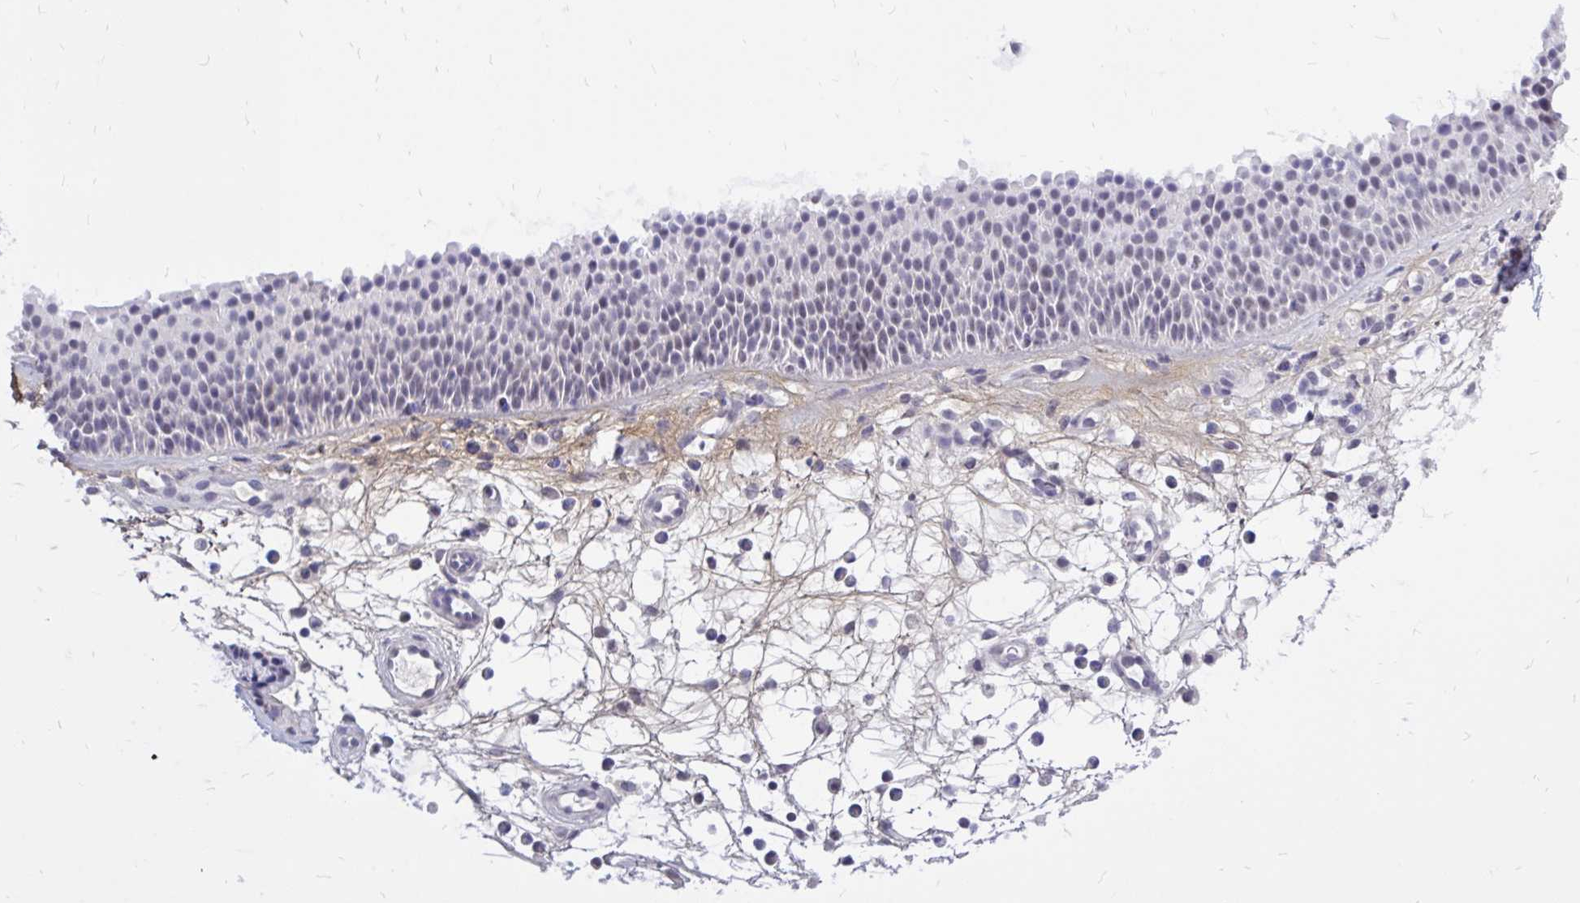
{"staining": {"intensity": "weak", "quantity": "25%-75%", "location": "nuclear"}, "tissue": "nasopharynx", "cell_type": "Respiratory epithelial cells", "image_type": "normal", "snomed": [{"axis": "morphology", "description": "Normal tissue, NOS"}, {"axis": "topography", "description": "Nasopharynx"}], "caption": "The micrograph exhibits staining of normal nasopharynx, revealing weak nuclear protein expression (brown color) within respiratory epithelial cells. (DAB (3,3'-diaminobenzidine) IHC with brightfield microscopy, high magnification).", "gene": "ZBTB25", "patient": {"sex": "male", "age": 56}}